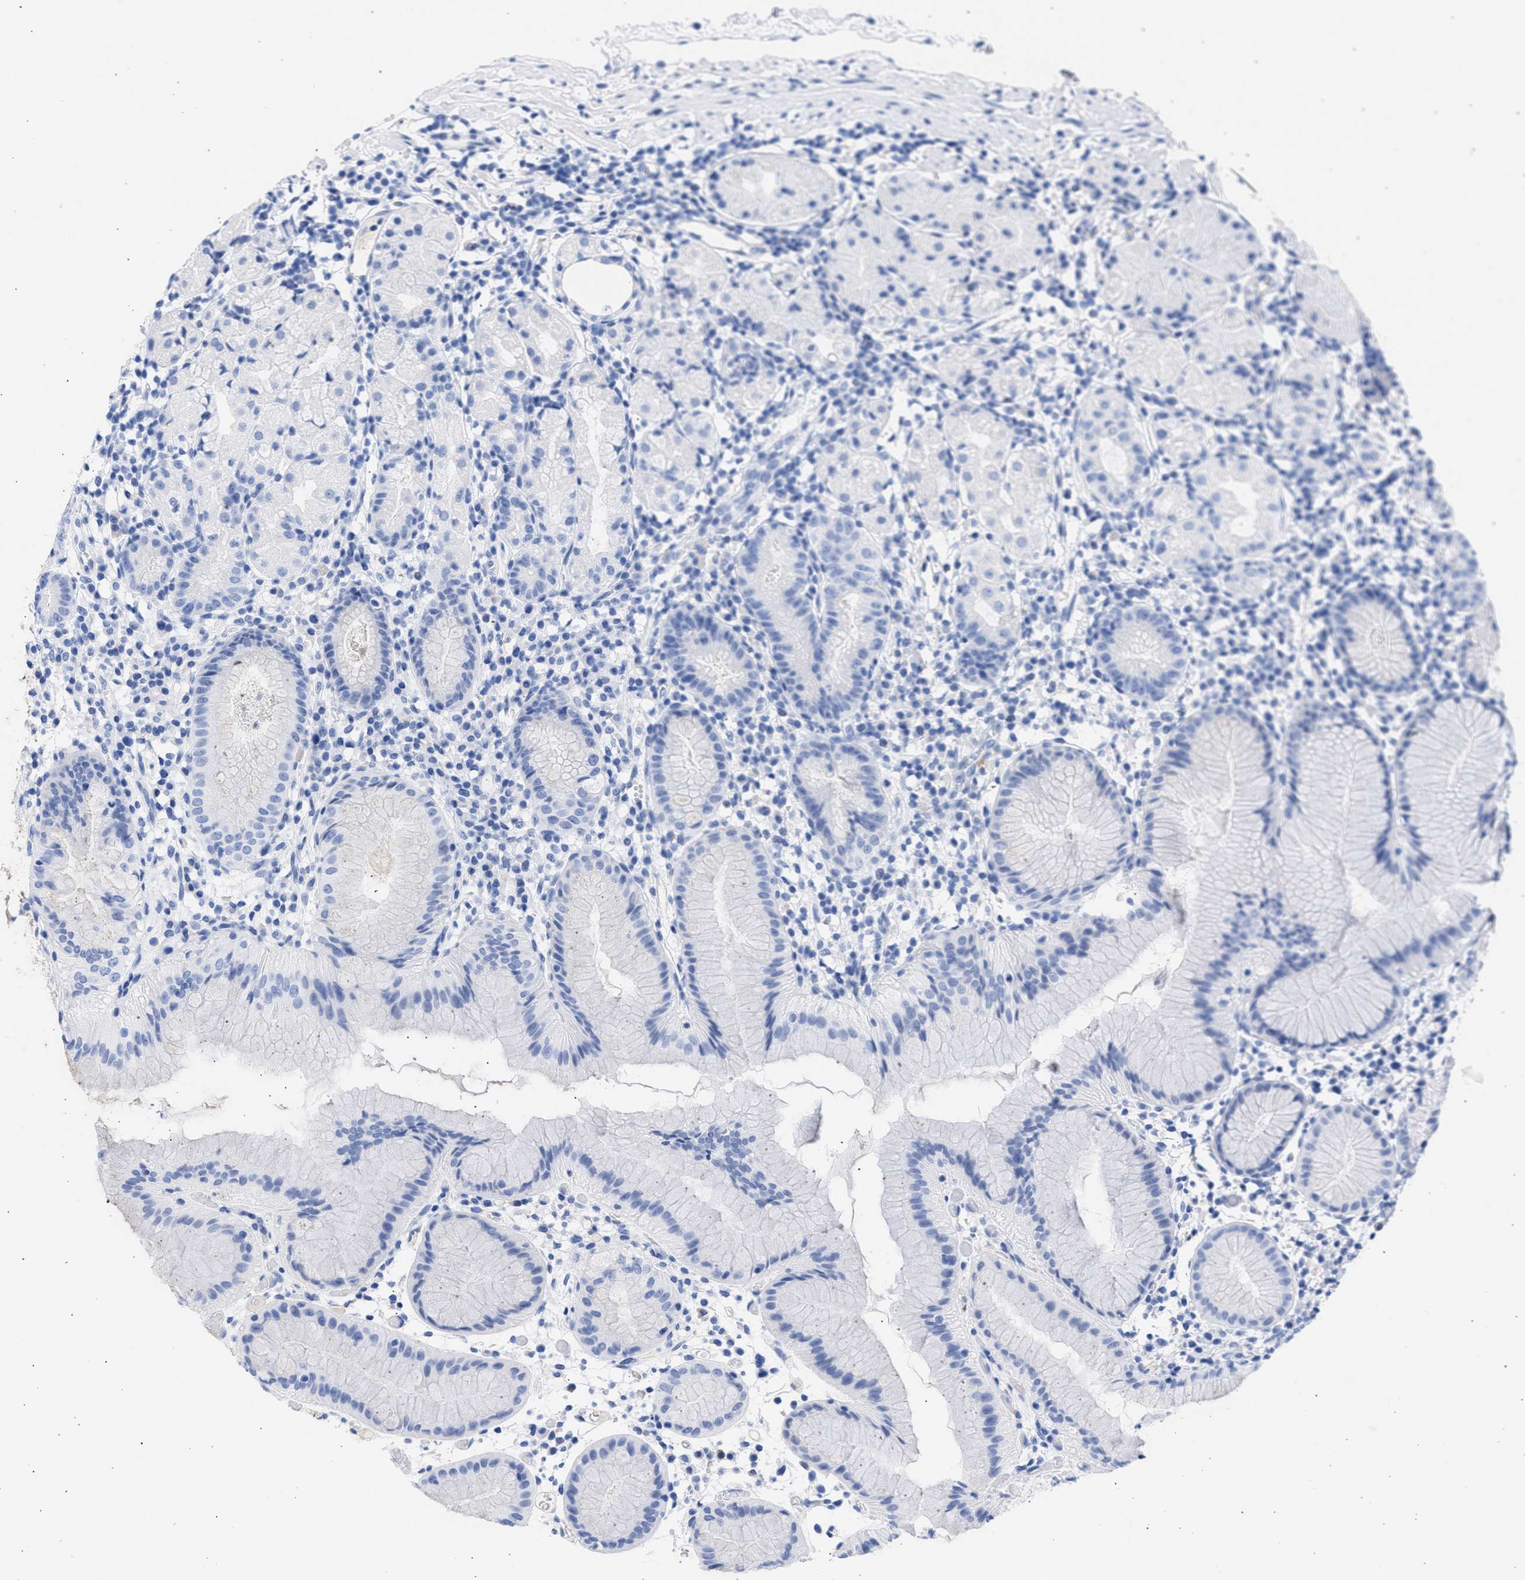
{"staining": {"intensity": "negative", "quantity": "none", "location": "none"}, "tissue": "stomach", "cell_type": "Glandular cells", "image_type": "normal", "snomed": [{"axis": "morphology", "description": "Normal tissue, NOS"}, {"axis": "topography", "description": "Stomach"}, {"axis": "topography", "description": "Stomach, lower"}], "caption": "Protein analysis of normal stomach displays no significant expression in glandular cells. (DAB (3,3'-diaminobenzidine) immunohistochemistry, high magnification).", "gene": "RSPH1", "patient": {"sex": "female", "age": 75}}